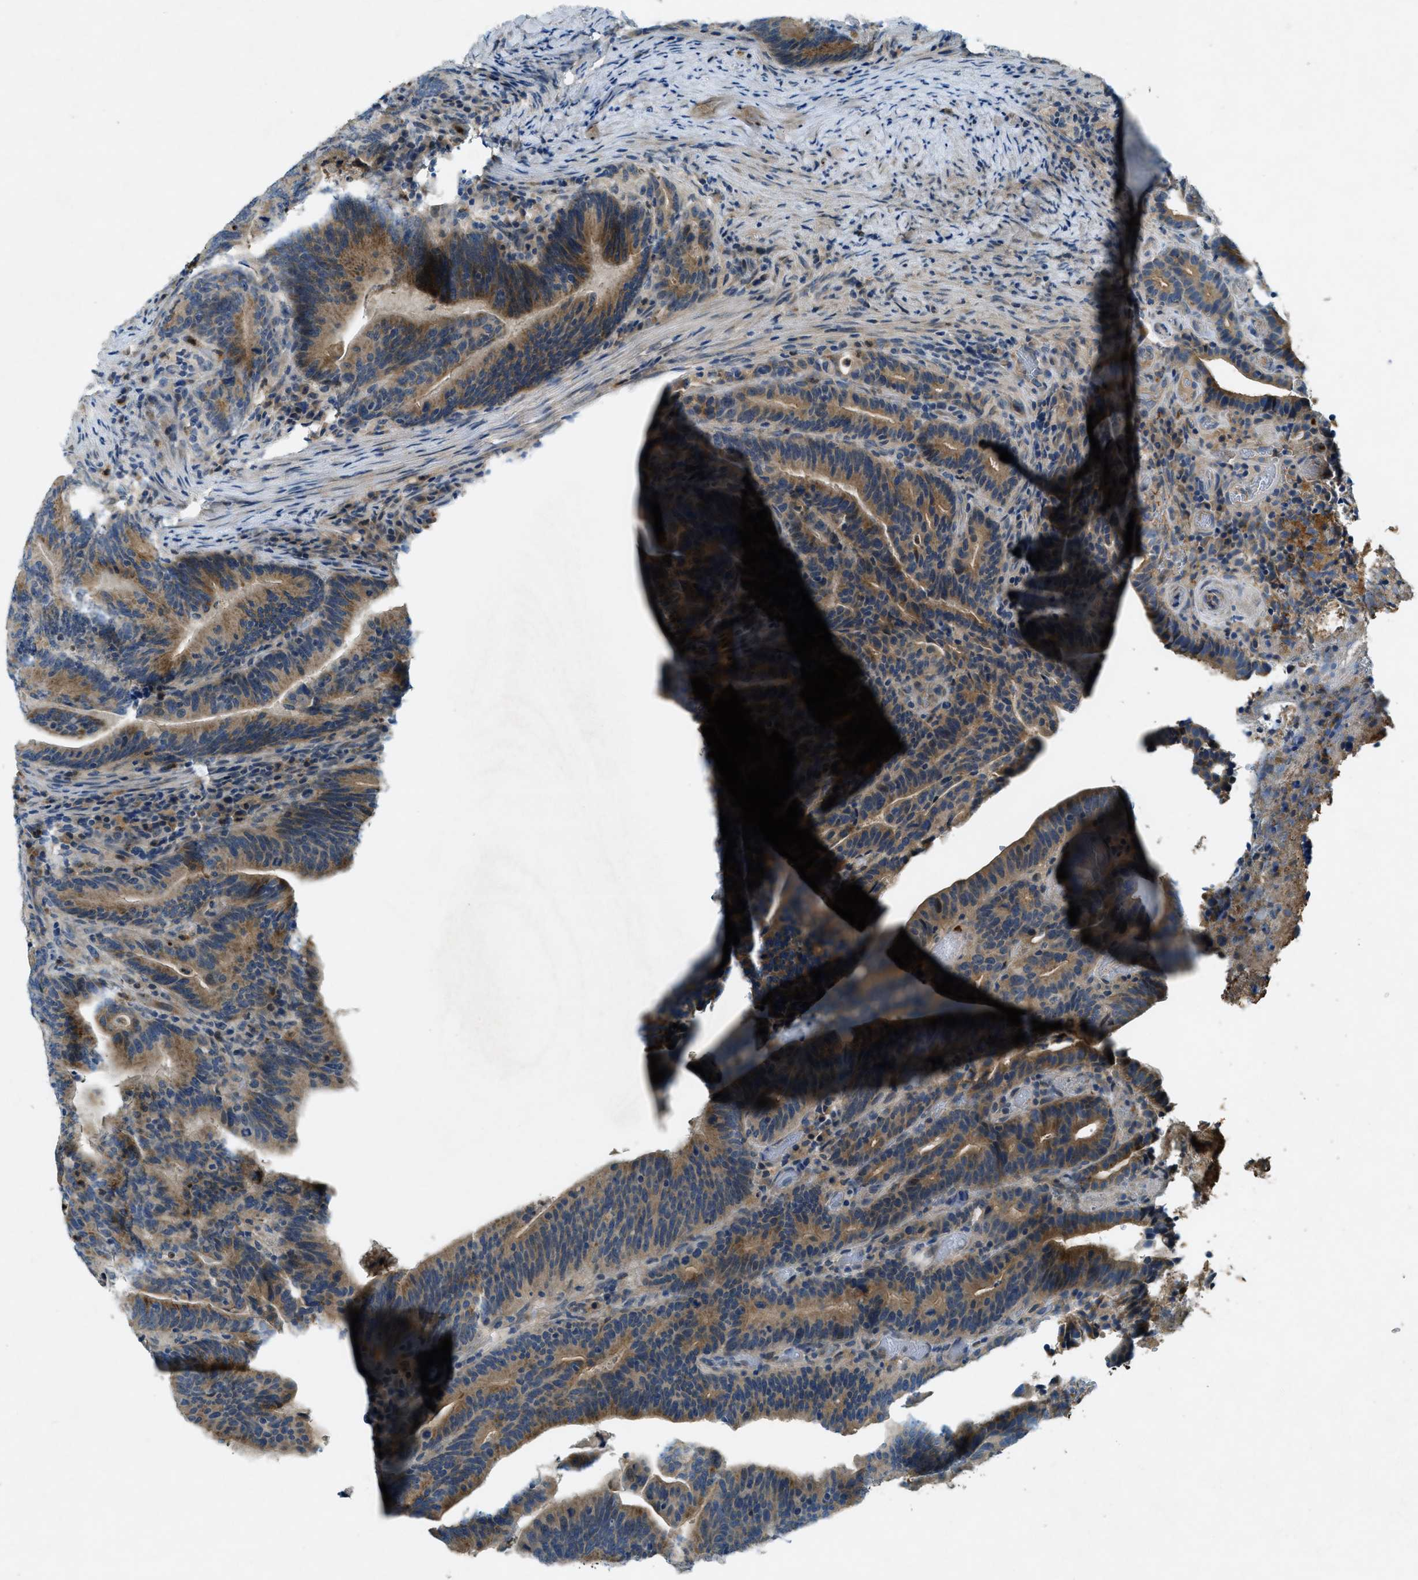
{"staining": {"intensity": "moderate", "quantity": ">75%", "location": "cytoplasmic/membranous"}, "tissue": "colorectal cancer", "cell_type": "Tumor cells", "image_type": "cancer", "snomed": [{"axis": "morphology", "description": "Adenocarcinoma, NOS"}, {"axis": "topography", "description": "Colon"}], "caption": "Protein analysis of adenocarcinoma (colorectal) tissue shows moderate cytoplasmic/membranous staining in about >75% of tumor cells.", "gene": "SNX14", "patient": {"sex": "female", "age": 66}}